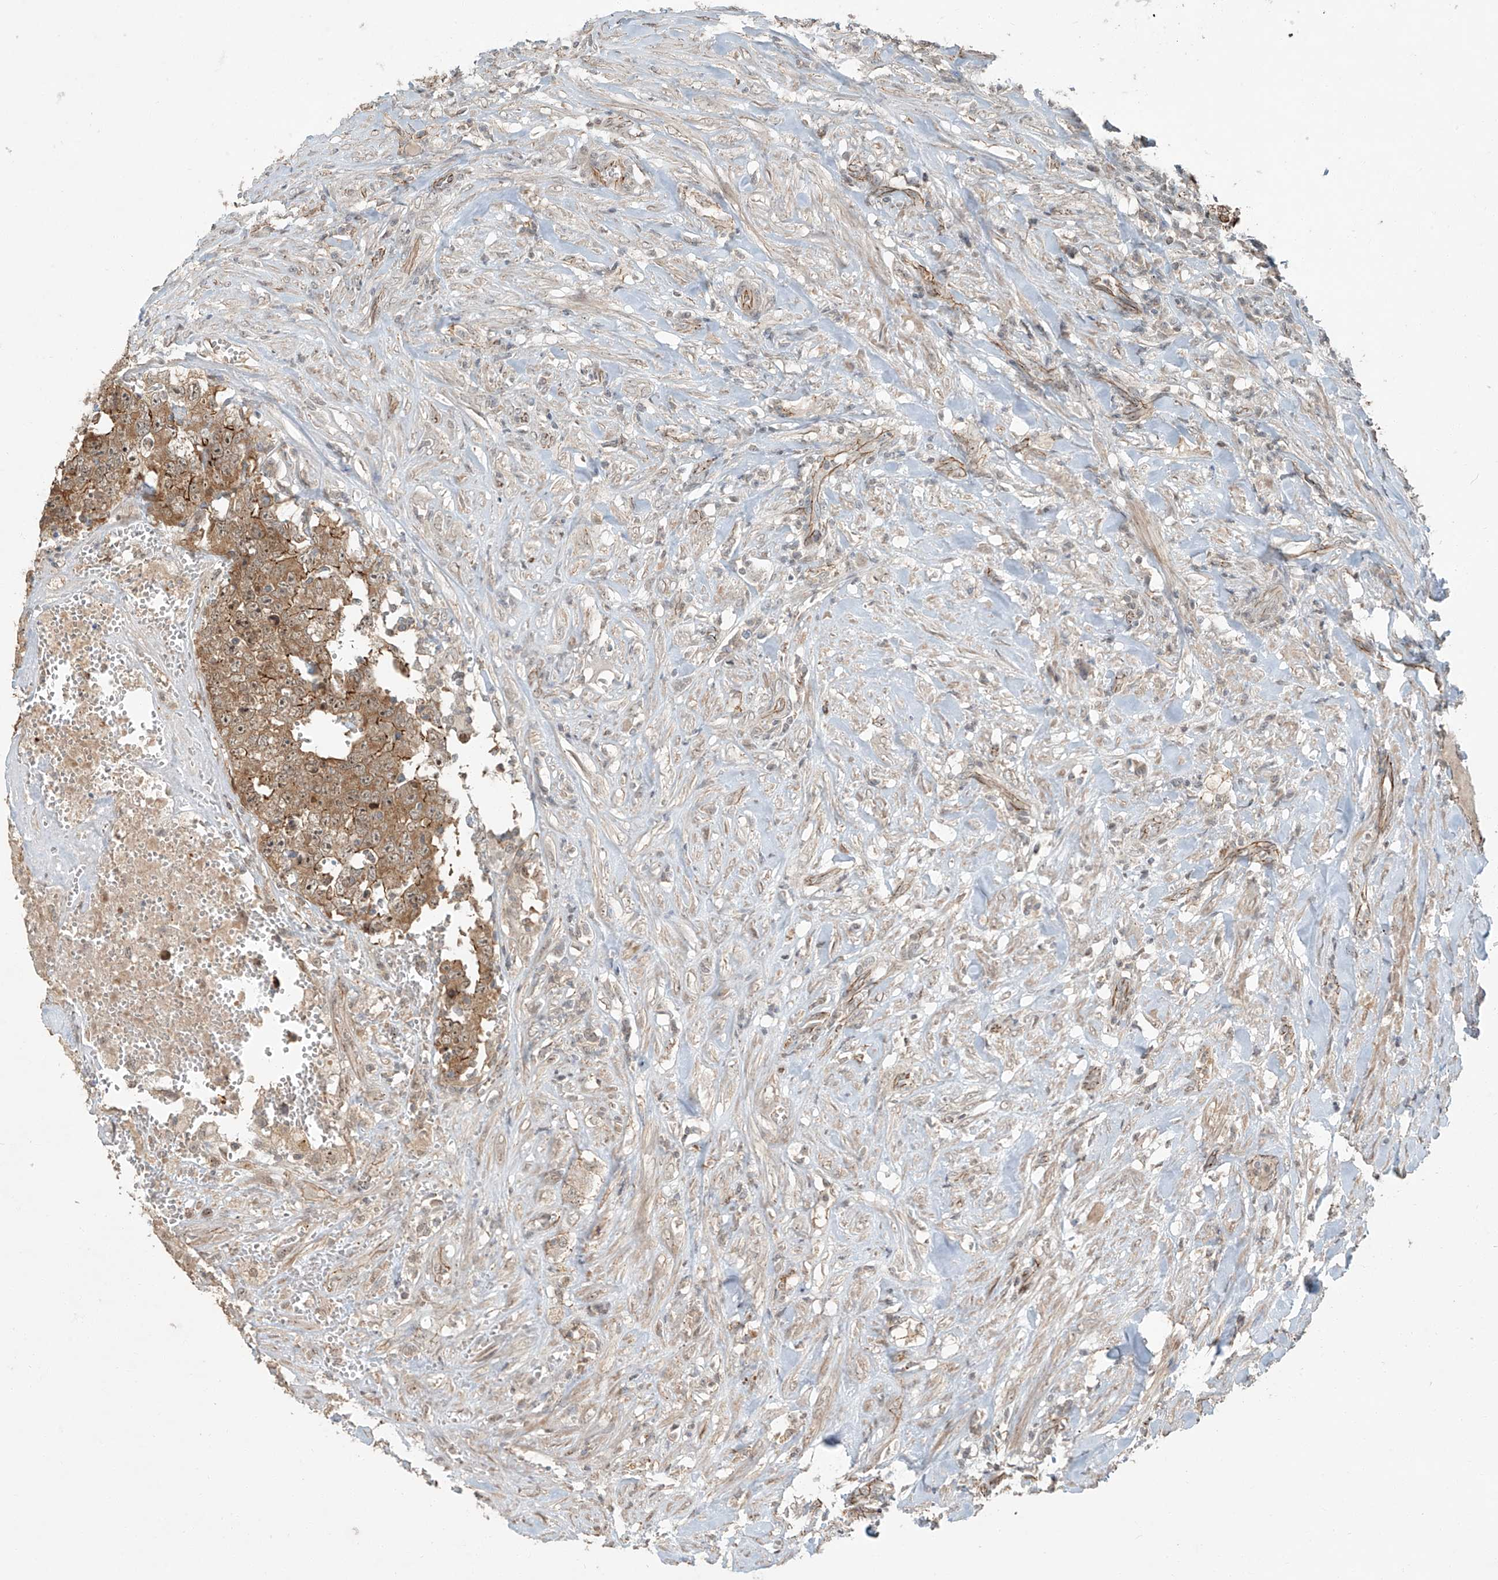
{"staining": {"intensity": "moderate", "quantity": ">75%", "location": "cytoplasmic/membranous"}, "tissue": "testis cancer", "cell_type": "Tumor cells", "image_type": "cancer", "snomed": [{"axis": "morphology", "description": "Carcinoma, Embryonal, NOS"}, {"axis": "topography", "description": "Testis"}], "caption": "This is an image of immunohistochemistry staining of testis embryonal carcinoma, which shows moderate expression in the cytoplasmic/membranous of tumor cells.", "gene": "ZNF16", "patient": {"sex": "male", "age": 26}}